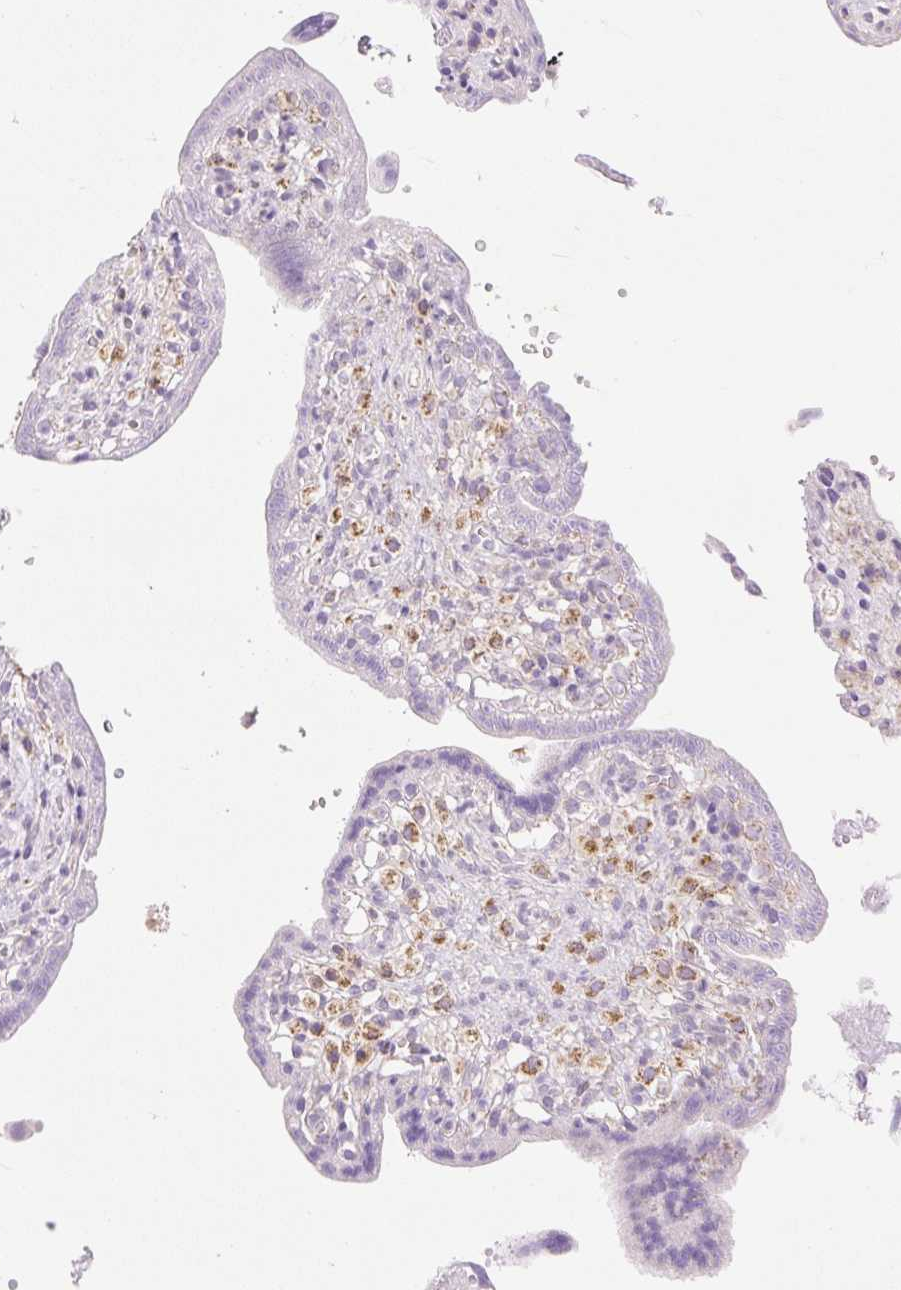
{"staining": {"intensity": "negative", "quantity": "none", "location": "none"}, "tissue": "placenta", "cell_type": "Decidual cells", "image_type": "normal", "snomed": [{"axis": "morphology", "description": "Normal tissue, NOS"}, {"axis": "topography", "description": "Placenta"}], "caption": "DAB (3,3'-diaminobenzidine) immunohistochemical staining of benign human placenta shows no significant positivity in decidual cells.", "gene": "DHX35", "patient": {"sex": "female", "age": 37}}